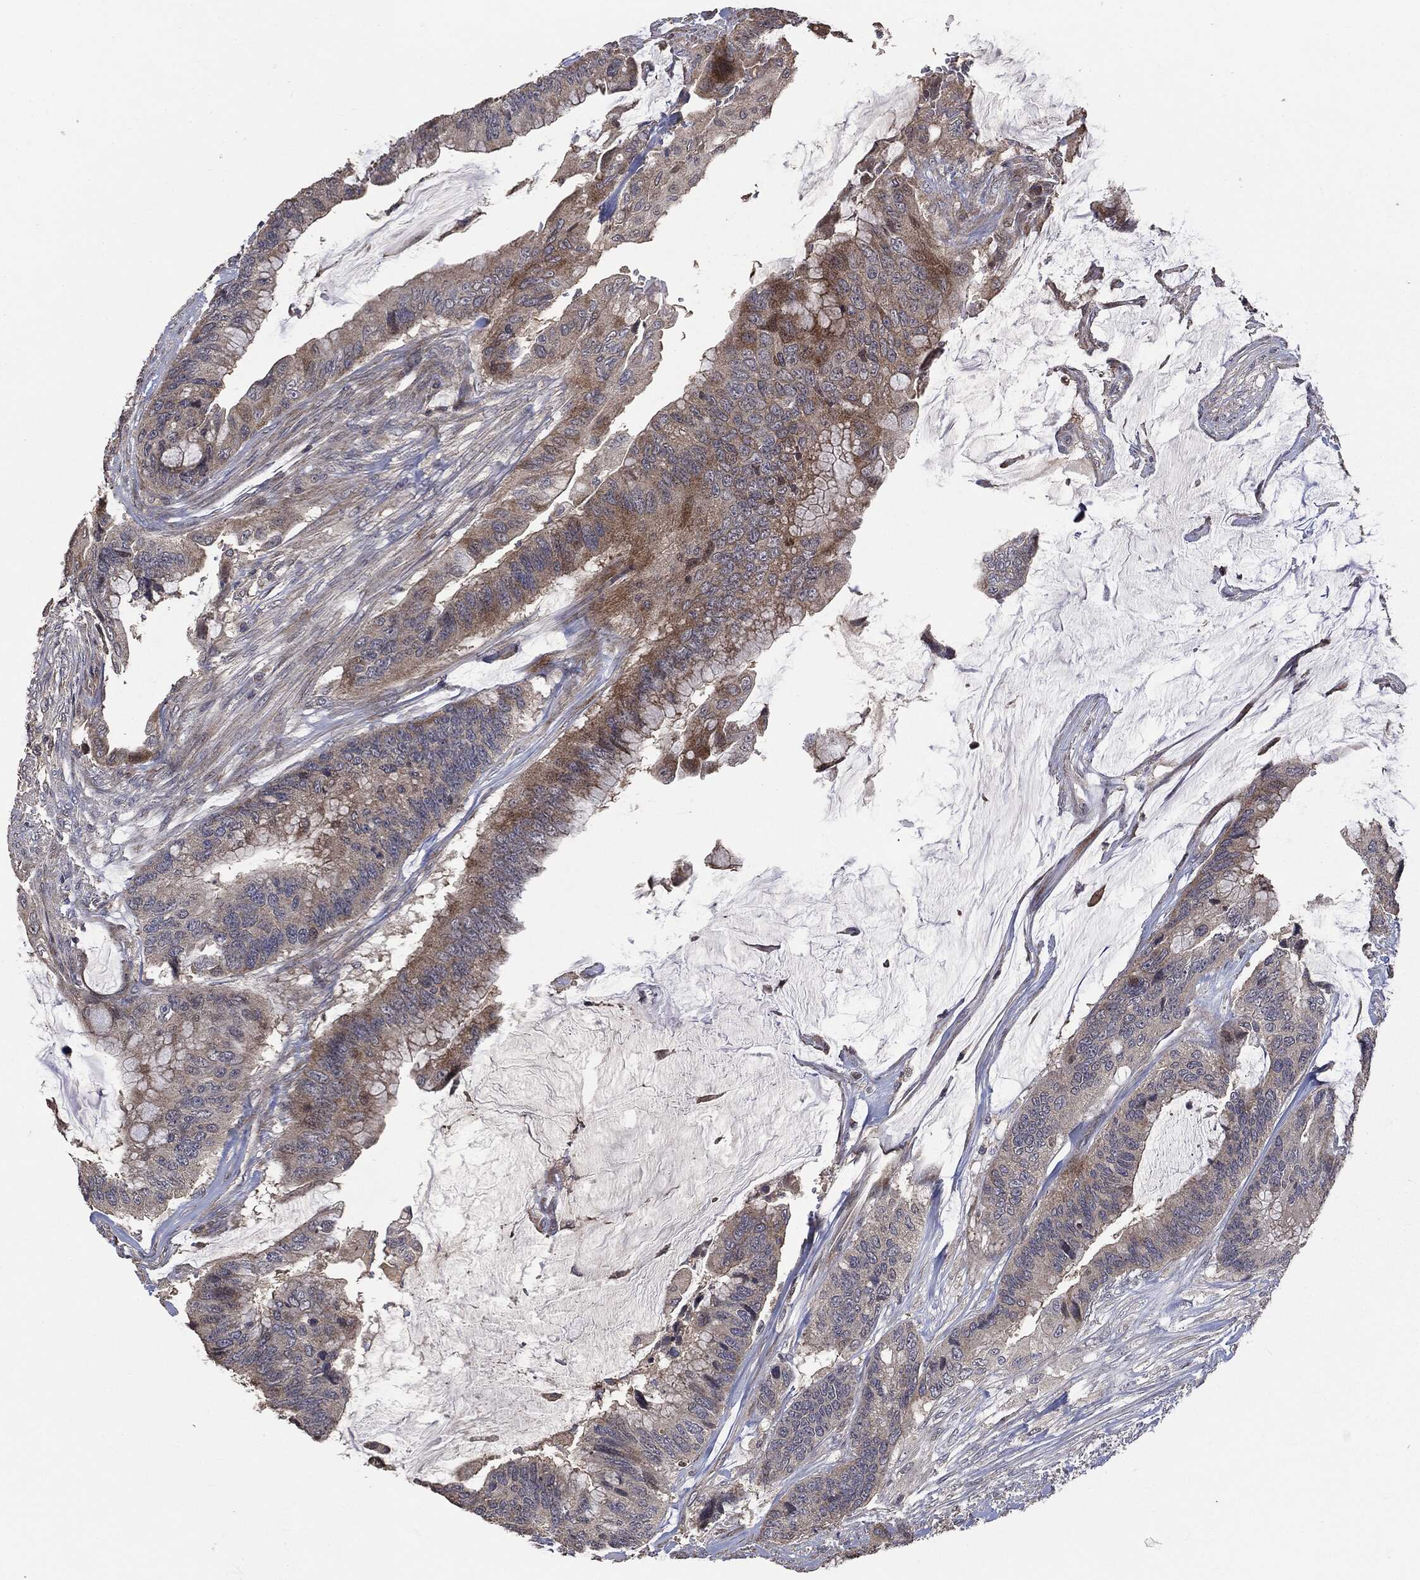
{"staining": {"intensity": "moderate", "quantity": "<25%", "location": "cytoplasmic/membranous"}, "tissue": "colorectal cancer", "cell_type": "Tumor cells", "image_type": "cancer", "snomed": [{"axis": "morphology", "description": "Adenocarcinoma, NOS"}, {"axis": "topography", "description": "Rectum"}], "caption": "Colorectal cancer (adenocarcinoma) tissue reveals moderate cytoplasmic/membranous staining in approximately <25% of tumor cells", "gene": "MTOR", "patient": {"sex": "female", "age": 59}}